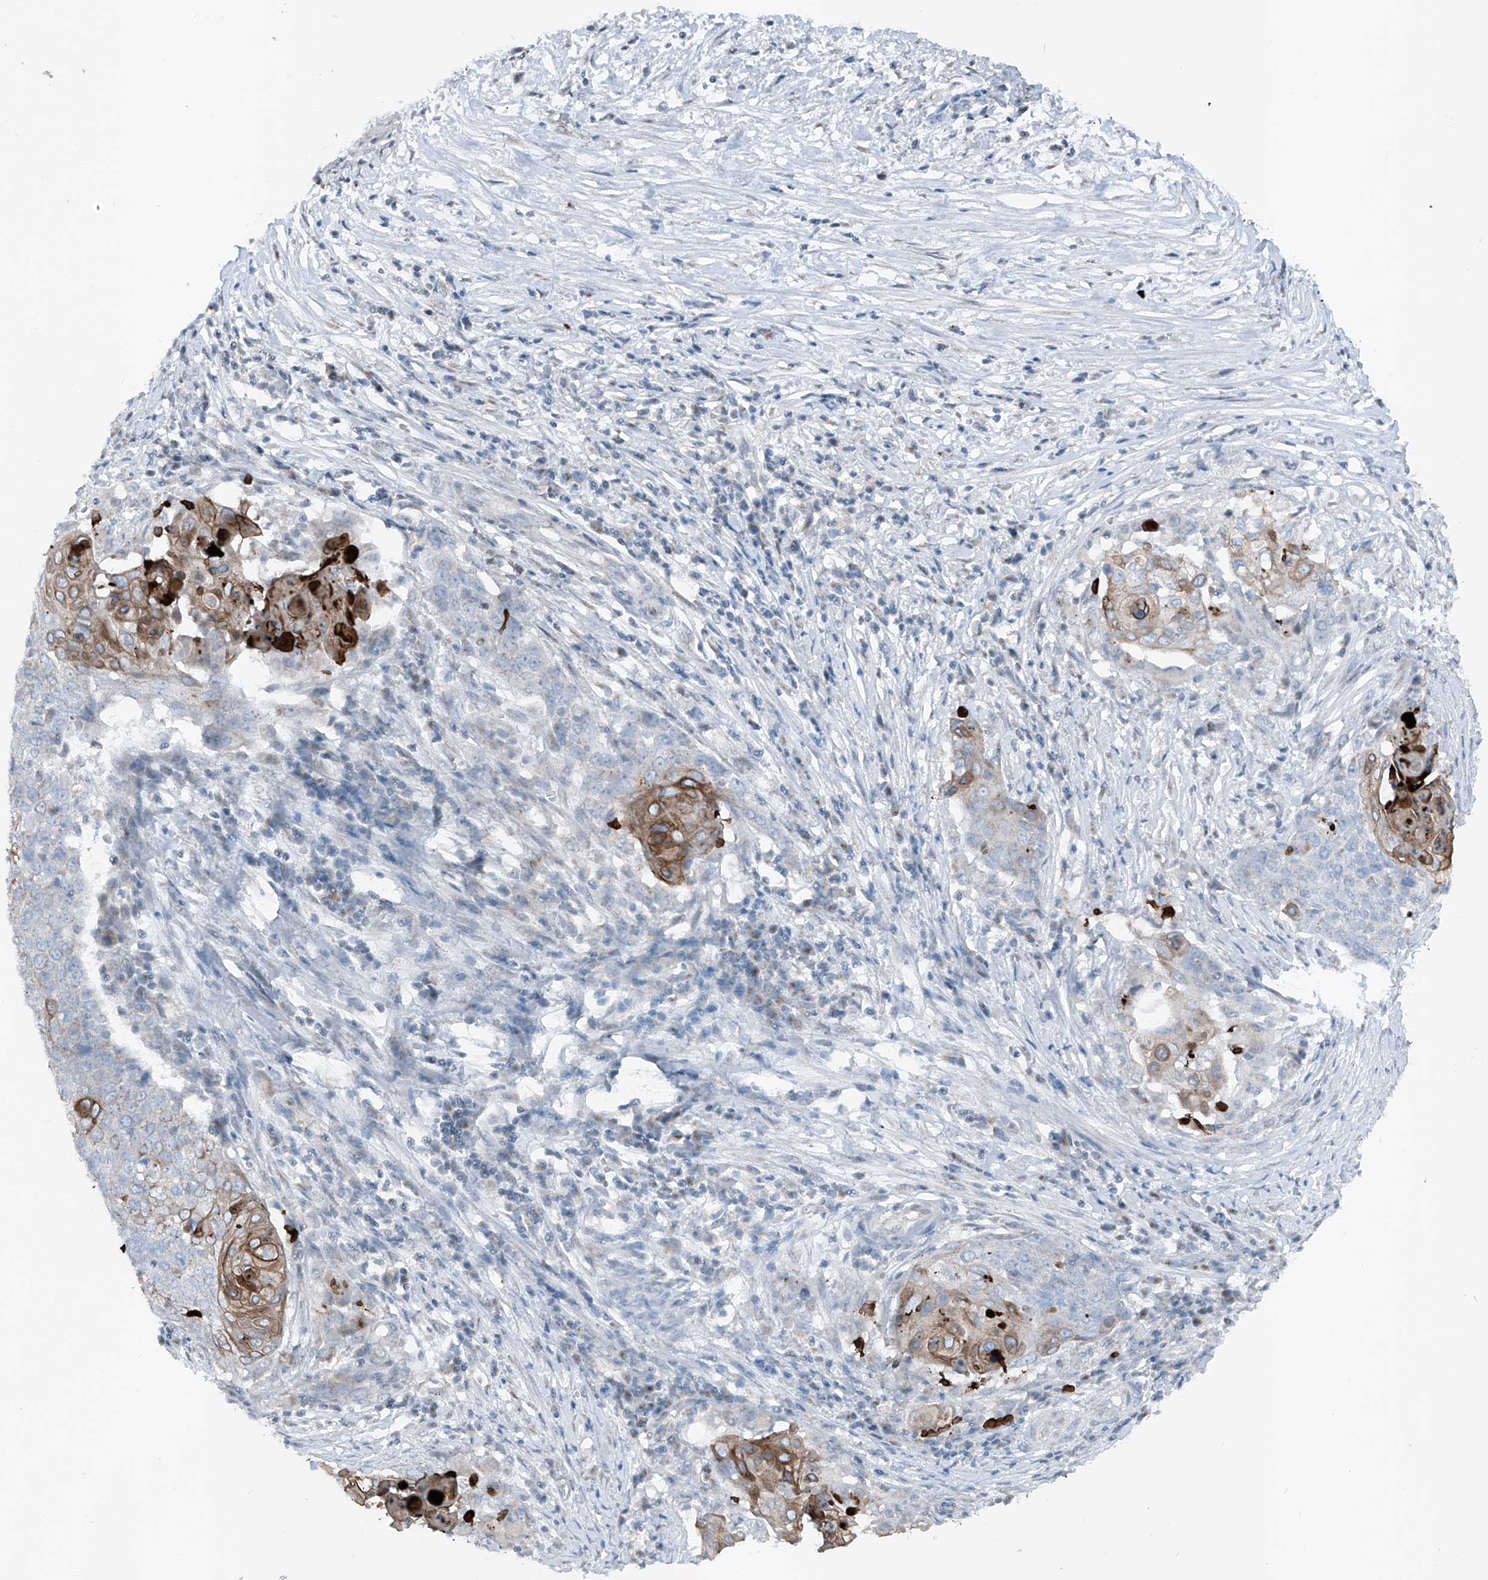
{"staining": {"intensity": "moderate", "quantity": "<25%", "location": "cytoplasmic/membranous"}, "tissue": "cervical cancer", "cell_type": "Tumor cells", "image_type": "cancer", "snomed": [{"axis": "morphology", "description": "Squamous cell carcinoma, NOS"}, {"axis": "topography", "description": "Cervix"}], "caption": "This is a micrograph of immunohistochemistry (IHC) staining of cervical squamous cell carcinoma, which shows moderate expression in the cytoplasmic/membranous of tumor cells.", "gene": "DYRK1B", "patient": {"sex": "female", "age": 39}}